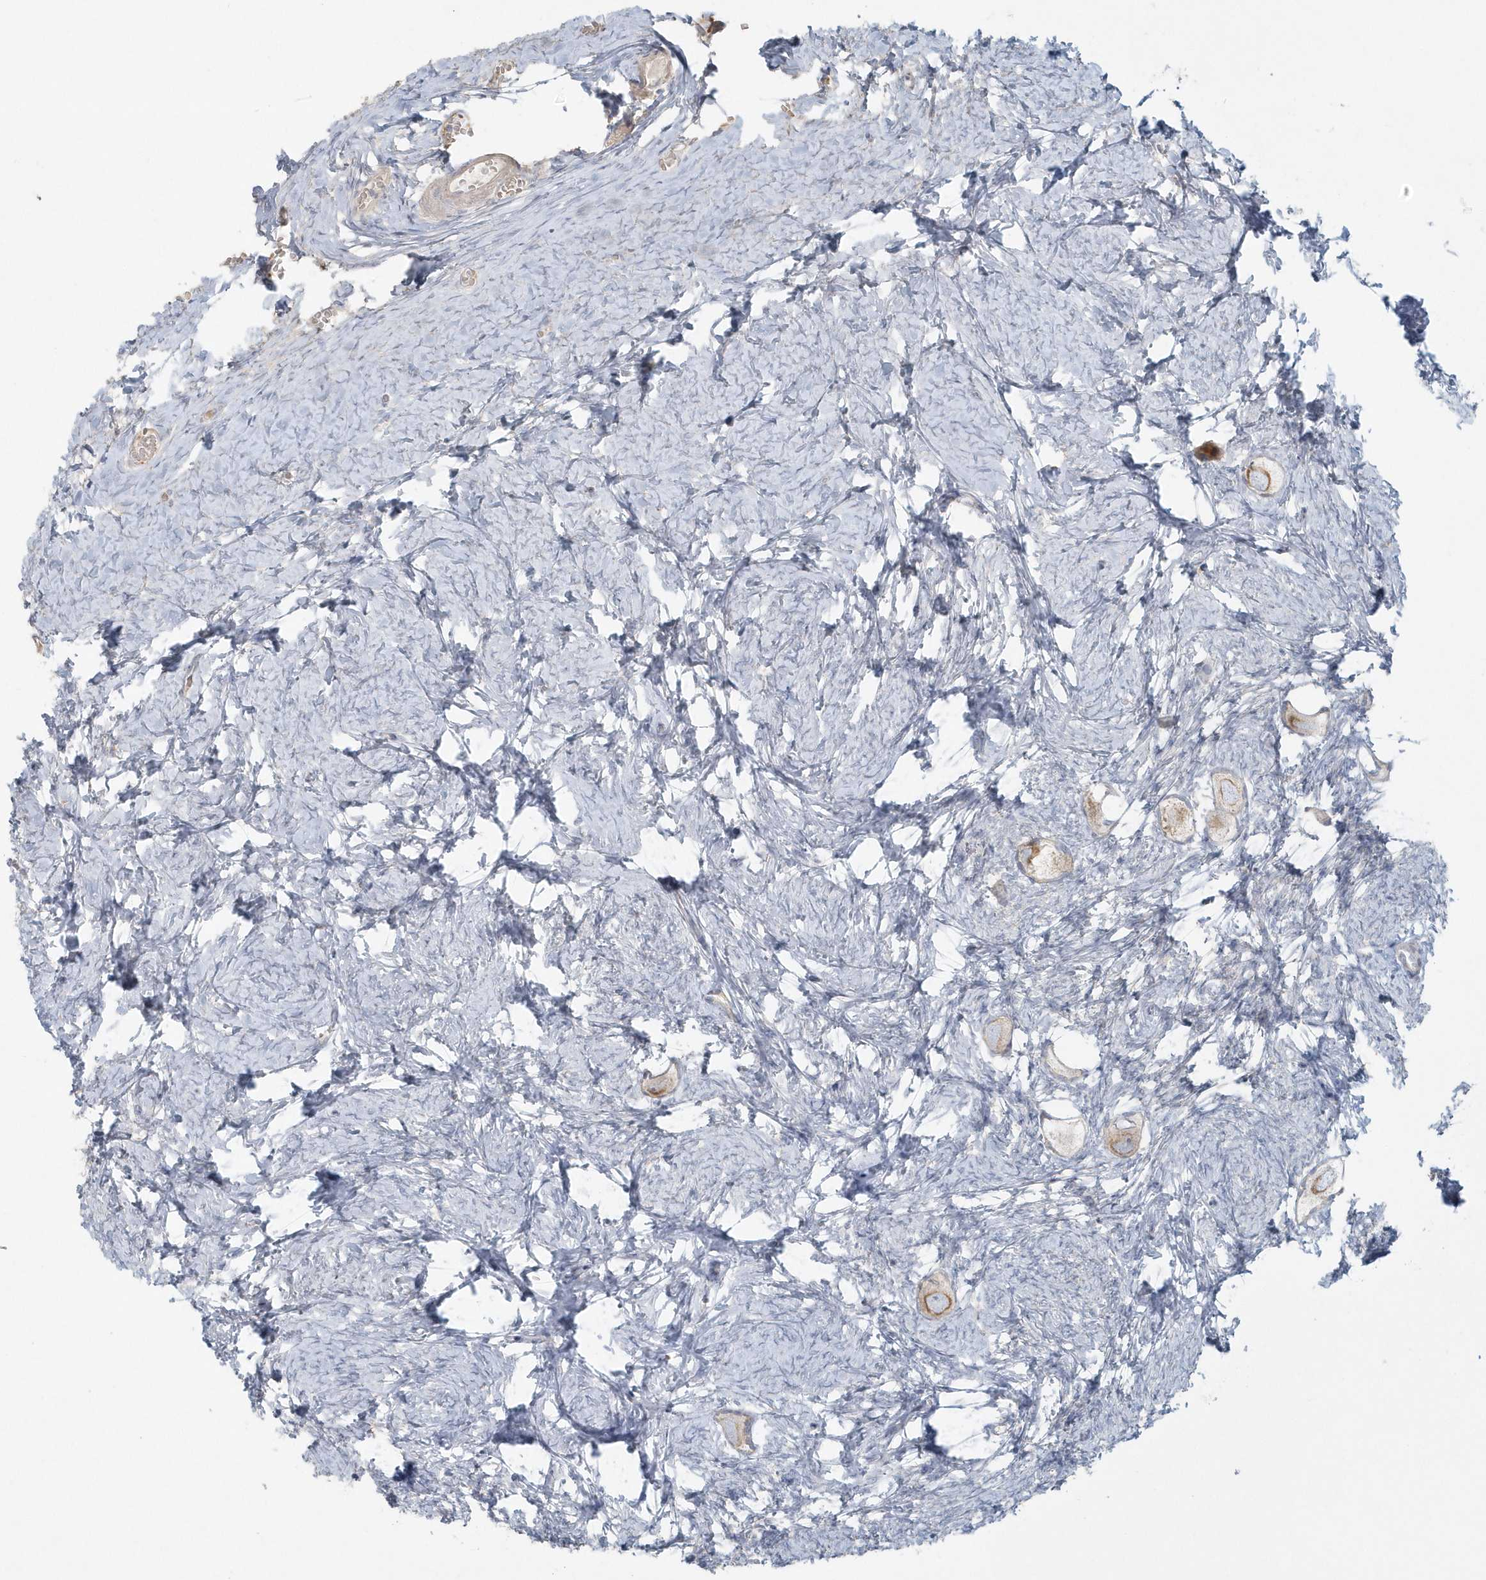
{"staining": {"intensity": "moderate", "quantity": "25%-75%", "location": "cytoplasmic/membranous"}, "tissue": "ovary", "cell_type": "Follicle cells", "image_type": "normal", "snomed": [{"axis": "morphology", "description": "Normal tissue, NOS"}, {"axis": "topography", "description": "Ovary"}], "caption": "Immunohistochemical staining of normal ovary exhibits 25%-75% levels of moderate cytoplasmic/membranous protein staining in about 25%-75% of follicle cells.", "gene": "BLTP3A", "patient": {"sex": "female", "age": 27}}